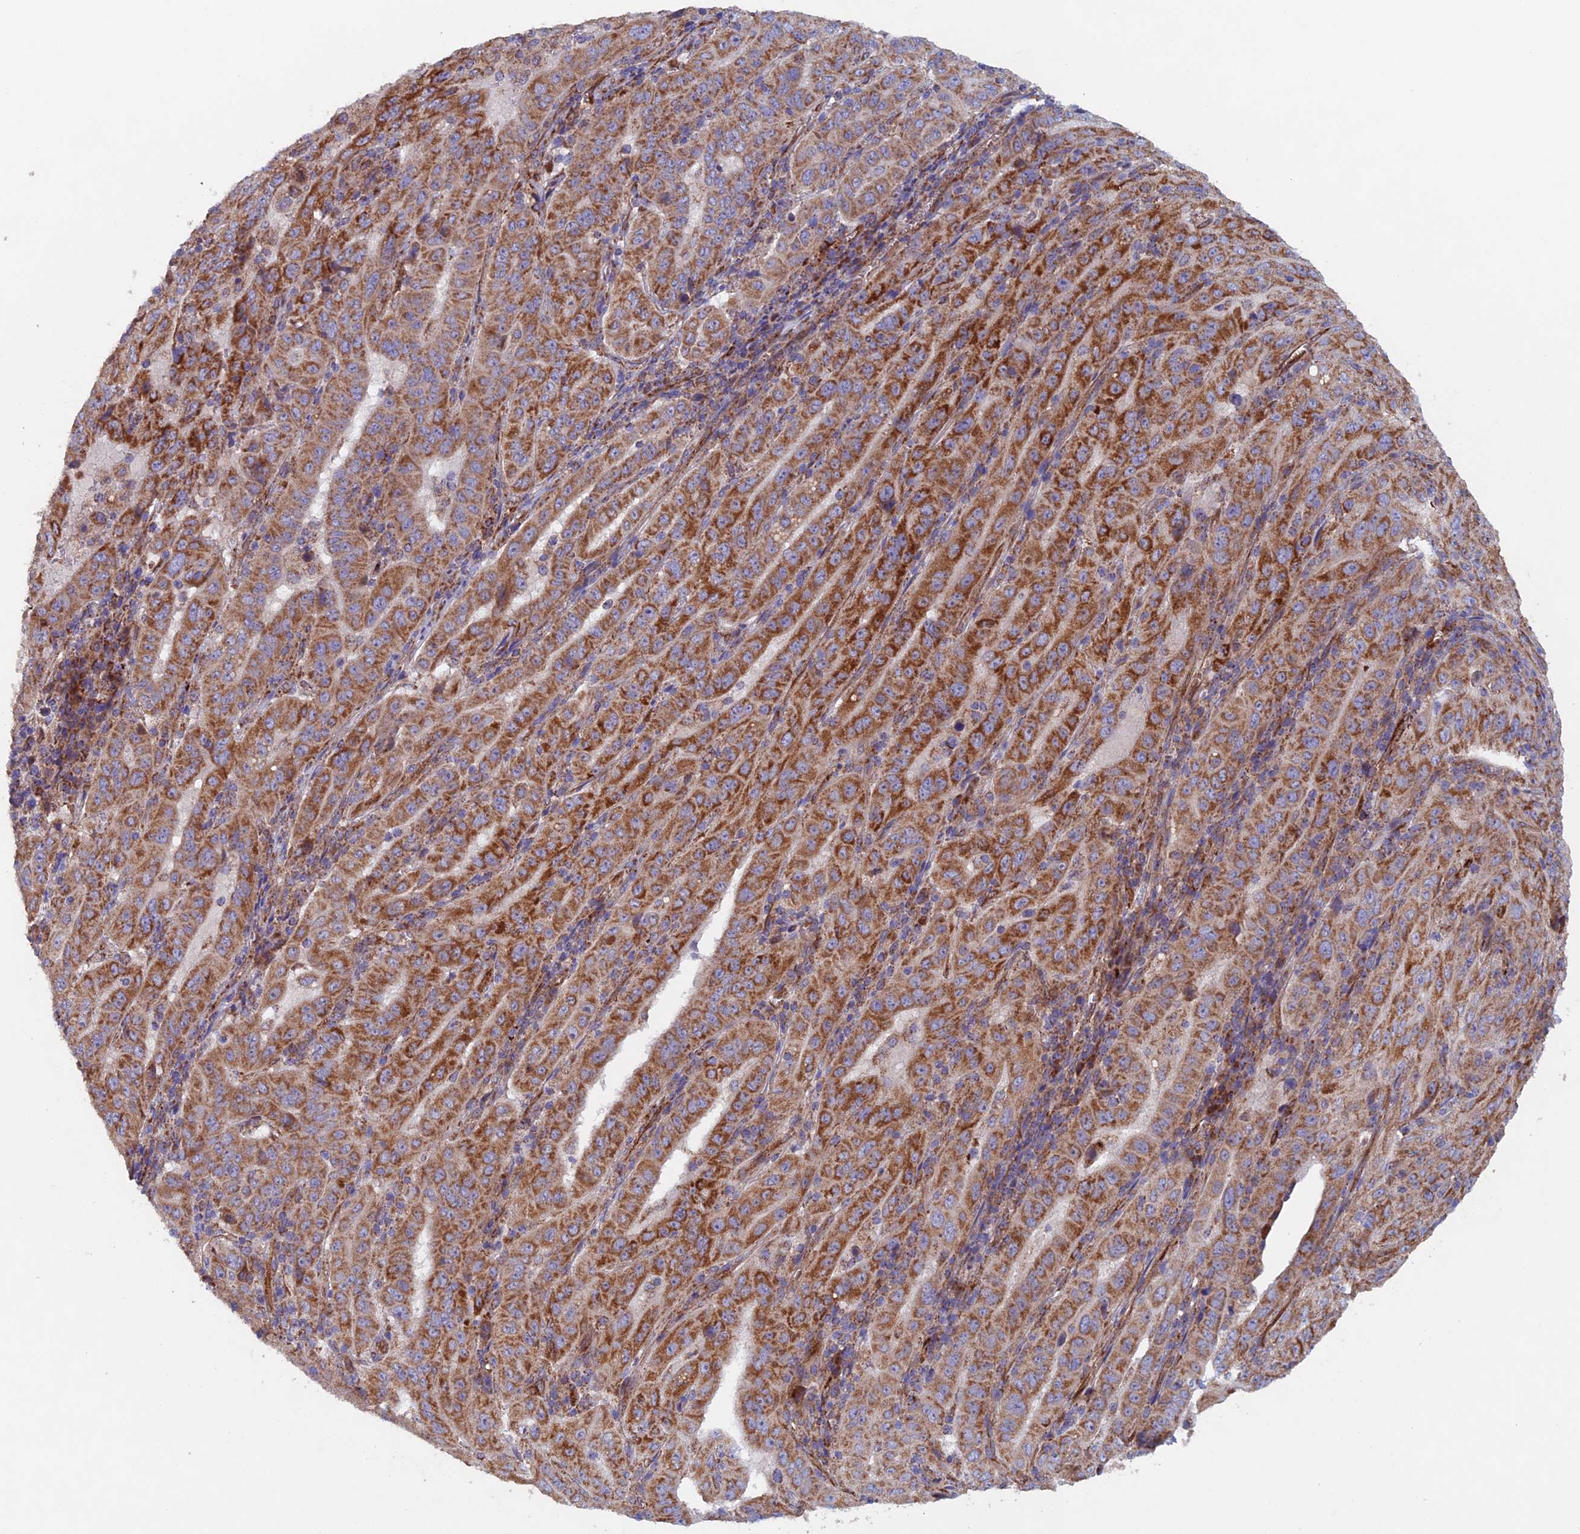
{"staining": {"intensity": "strong", "quantity": ">75%", "location": "cytoplasmic/membranous"}, "tissue": "pancreatic cancer", "cell_type": "Tumor cells", "image_type": "cancer", "snomed": [{"axis": "morphology", "description": "Adenocarcinoma, NOS"}, {"axis": "topography", "description": "Pancreas"}], "caption": "This micrograph demonstrates pancreatic adenocarcinoma stained with immunohistochemistry (IHC) to label a protein in brown. The cytoplasmic/membranous of tumor cells show strong positivity for the protein. Nuclei are counter-stained blue.", "gene": "MRPL1", "patient": {"sex": "male", "age": 63}}